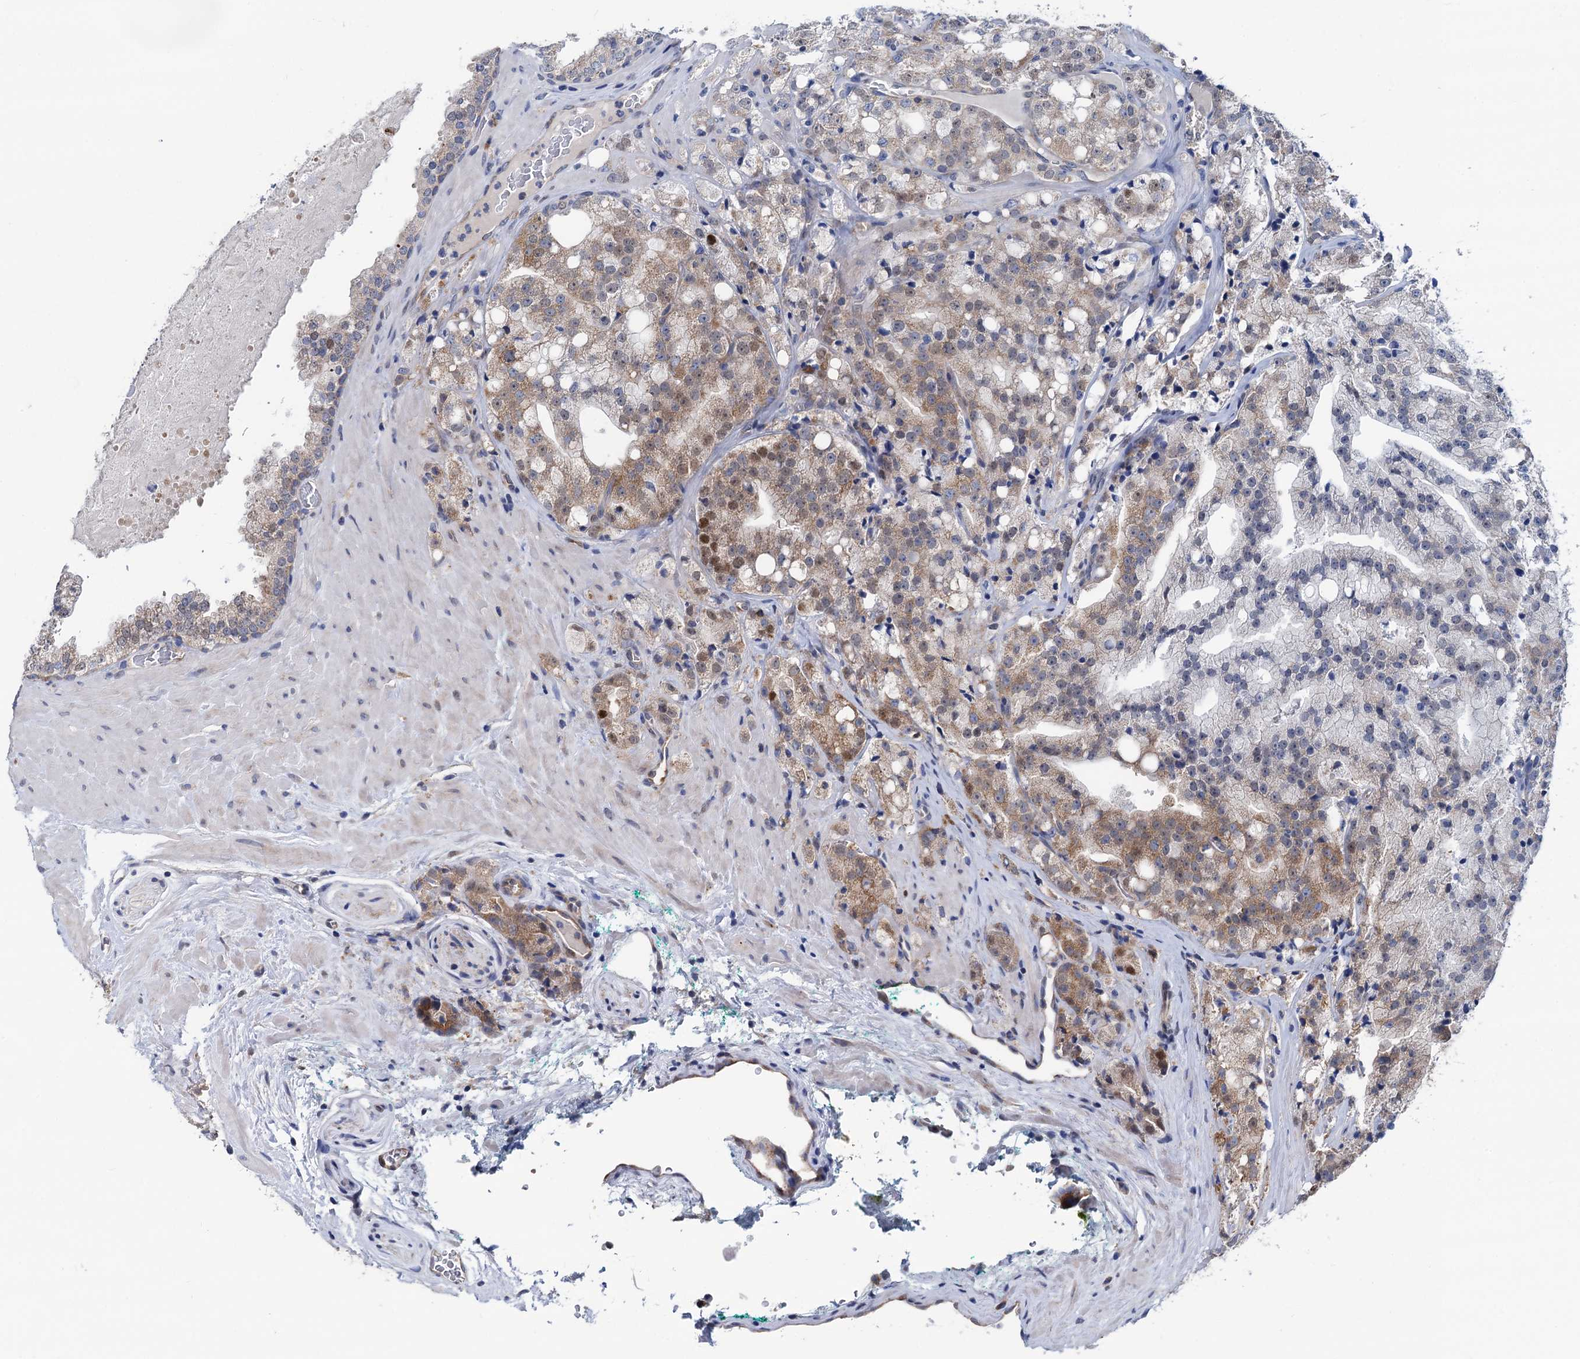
{"staining": {"intensity": "moderate", "quantity": "25%-75%", "location": "cytoplasmic/membranous"}, "tissue": "prostate cancer", "cell_type": "Tumor cells", "image_type": "cancer", "snomed": [{"axis": "morphology", "description": "Adenocarcinoma, High grade"}, {"axis": "topography", "description": "Prostate"}], "caption": "Human adenocarcinoma (high-grade) (prostate) stained with a protein marker displays moderate staining in tumor cells.", "gene": "ZNRD2", "patient": {"sex": "male", "age": 64}}